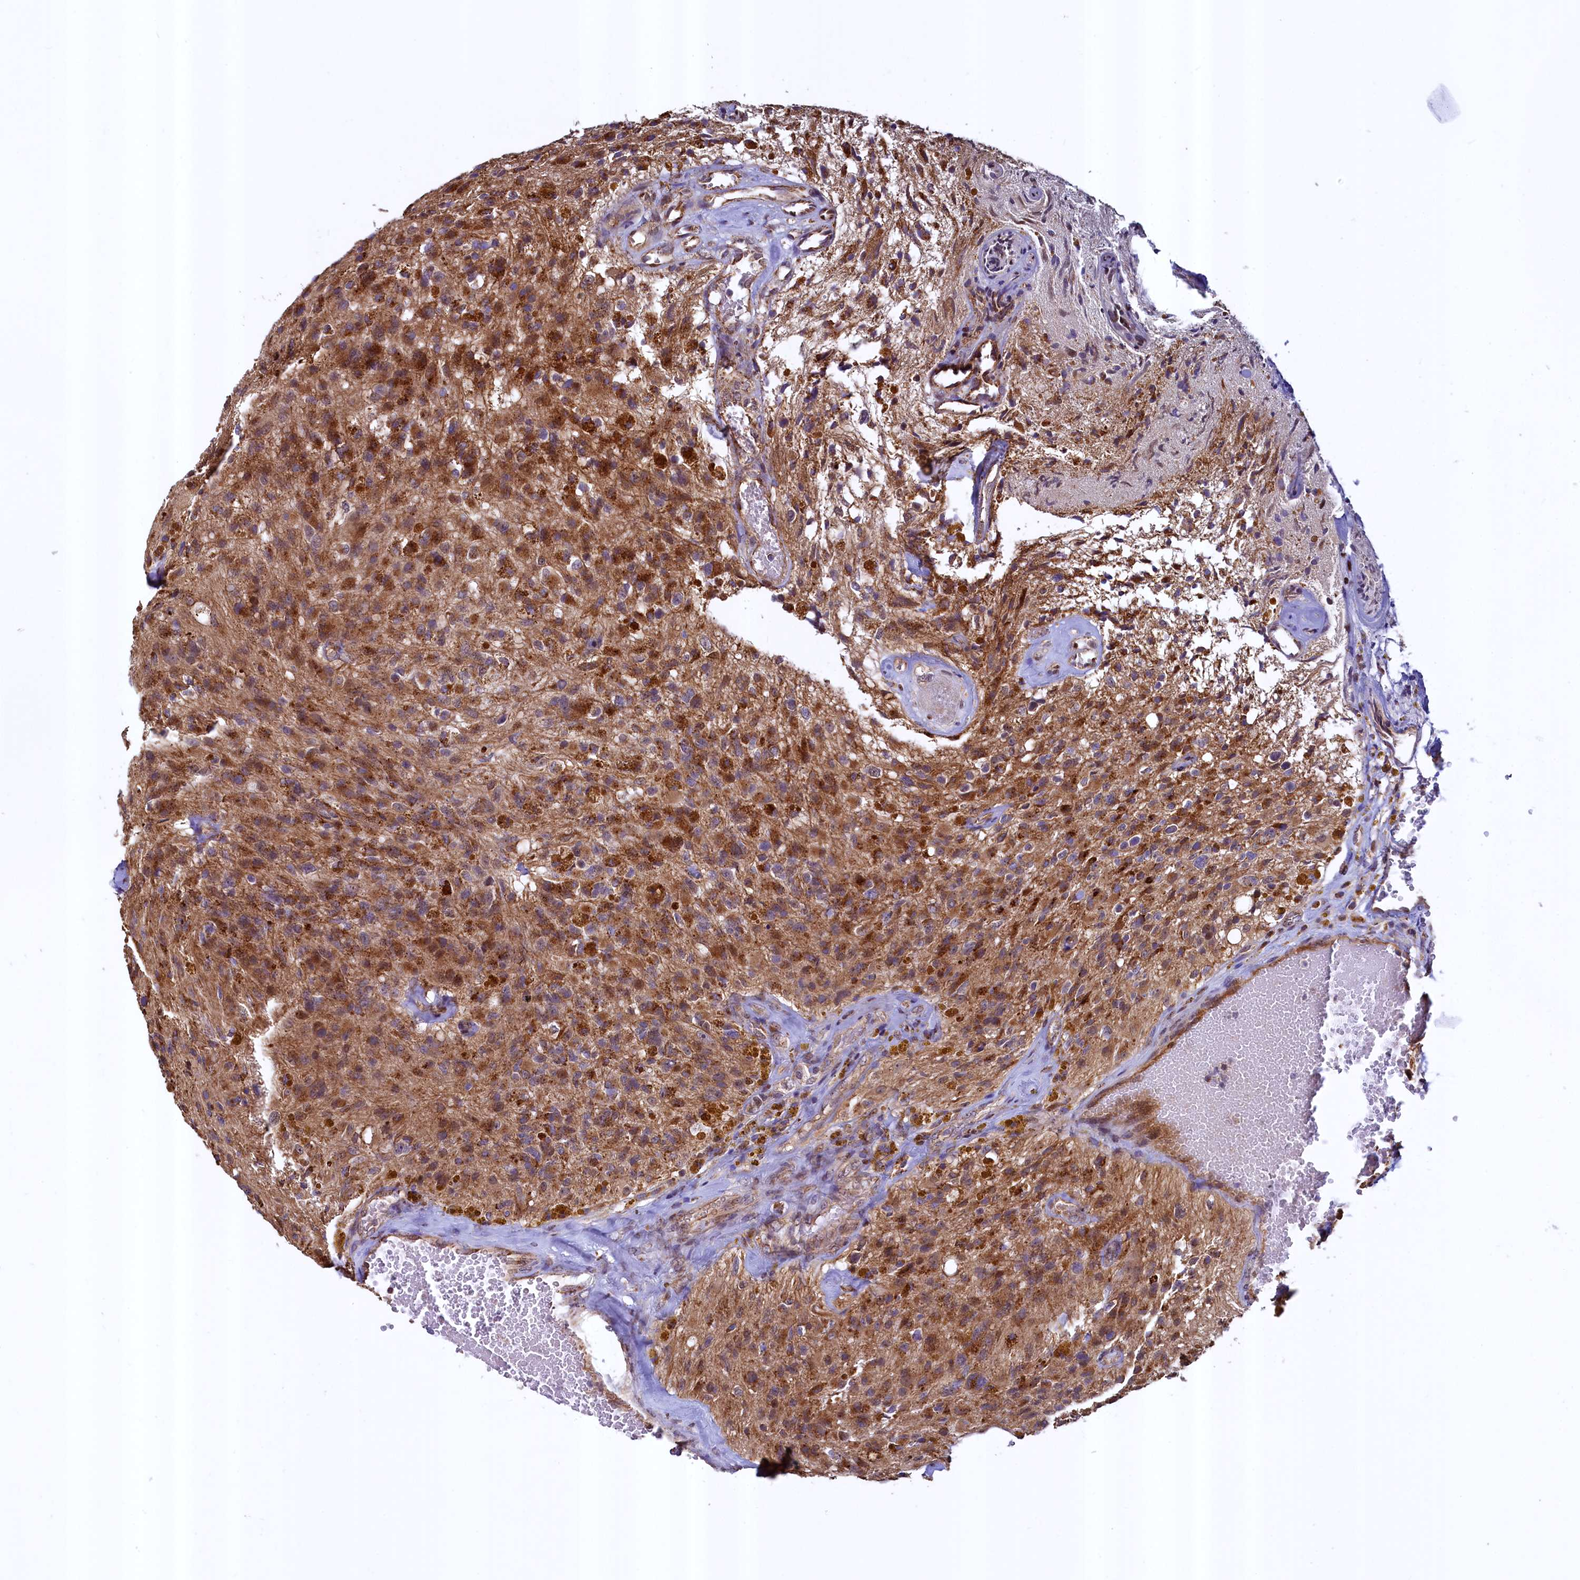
{"staining": {"intensity": "strong", "quantity": ">75%", "location": "cytoplasmic/membranous"}, "tissue": "glioma", "cell_type": "Tumor cells", "image_type": "cancer", "snomed": [{"axis": "morphology", "description": "Glioma, malignant, High grade"}, {"axis": "topography", "description": "Brain"}], "caption": "This micrograph demonstrates immunohistochemistry staining of malignant glioma (high-grade), with high strong cytoplasmic/membranous expression in approximately >75% of tumor cells.", "gene": "ZNF577", "patient": {"sex": "male", "age": 69}}